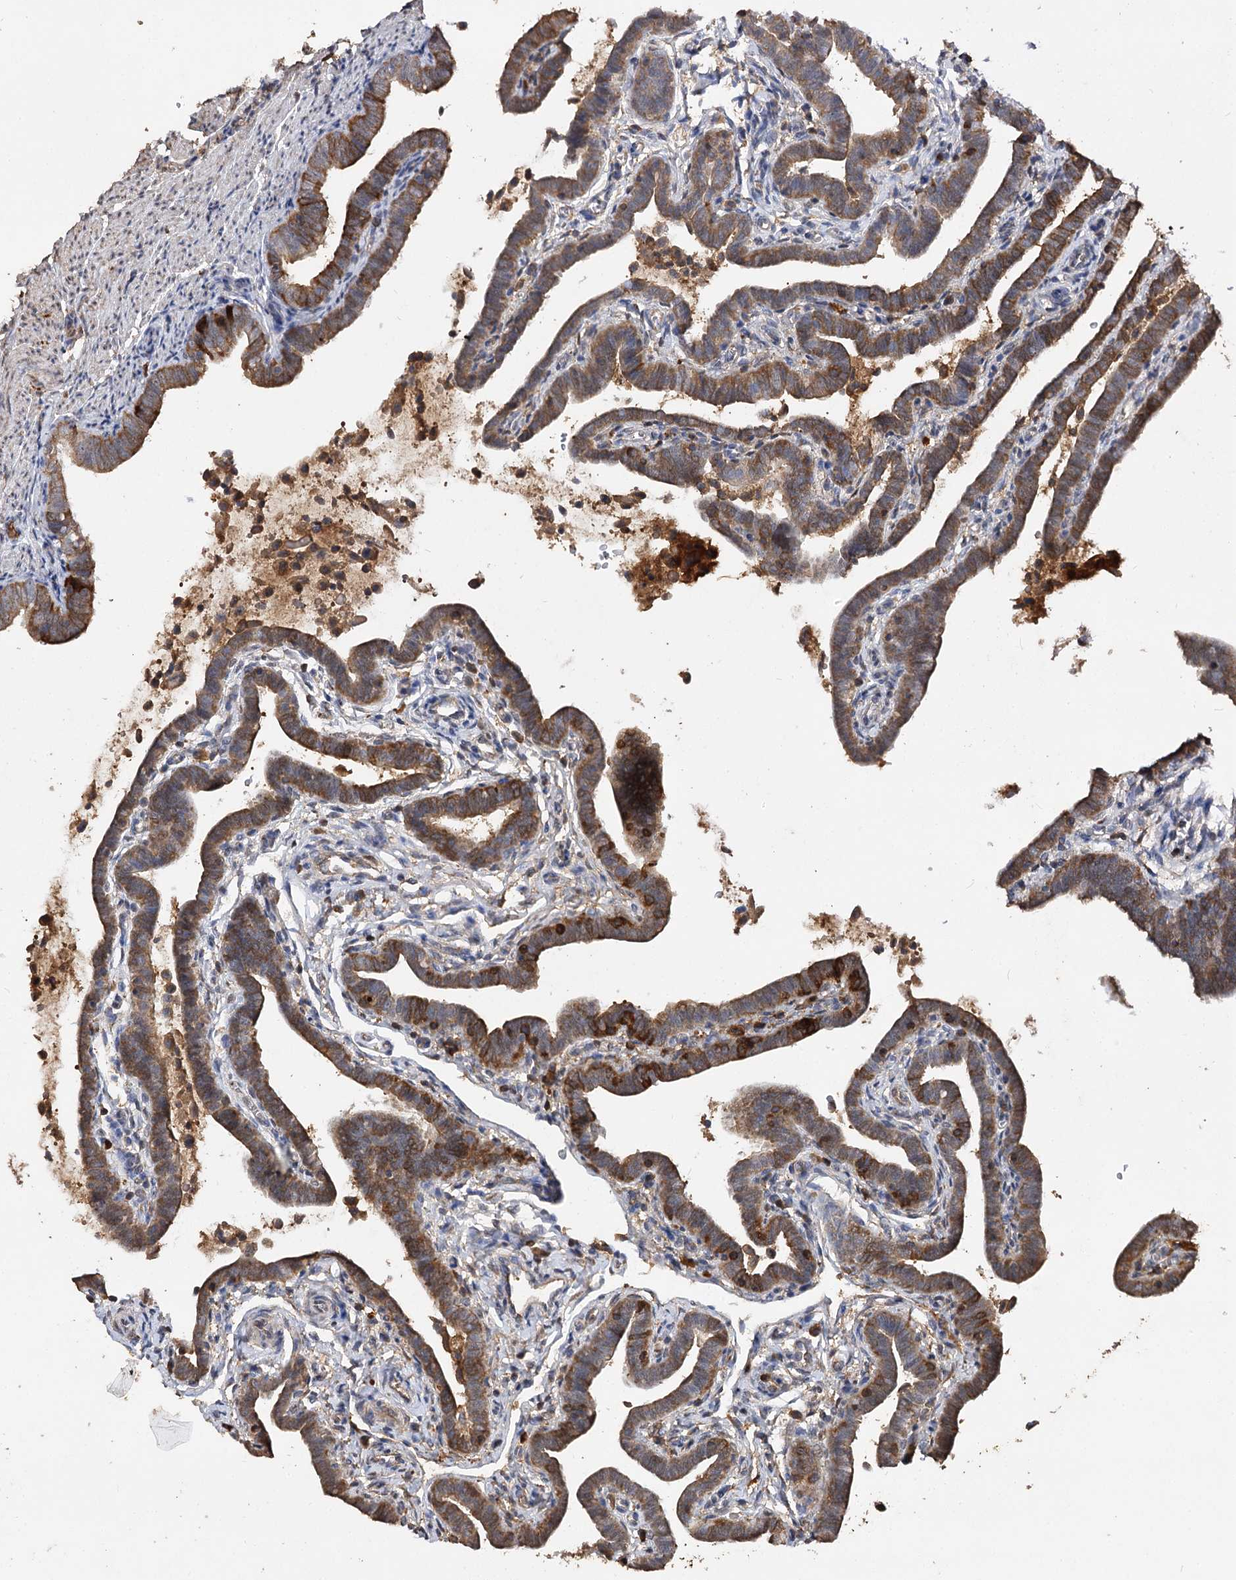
{"staining": {"intensity": "moderate", "quantity": "25%-75%", "location": "cytoplasmic/membranous"}, "tissue": "fallopian tube", "cell_type": "Glandular cells", "image_type": "normal", "snomed": [{"axis": "morphology", "description": "Normal tissue, NOS"}, {"axis": "topography", "description": "Fallopian tube"}], "caption": "Protein staining shows moderate cytoplasmic/membranous staining in about 25%-75% of glandular cells in normal fallopian tube. The protein is shown in brown color, while the nuclei are stained blue.", "gene": "ARL13A", "patient": {"sex": "female", "age": 36}}